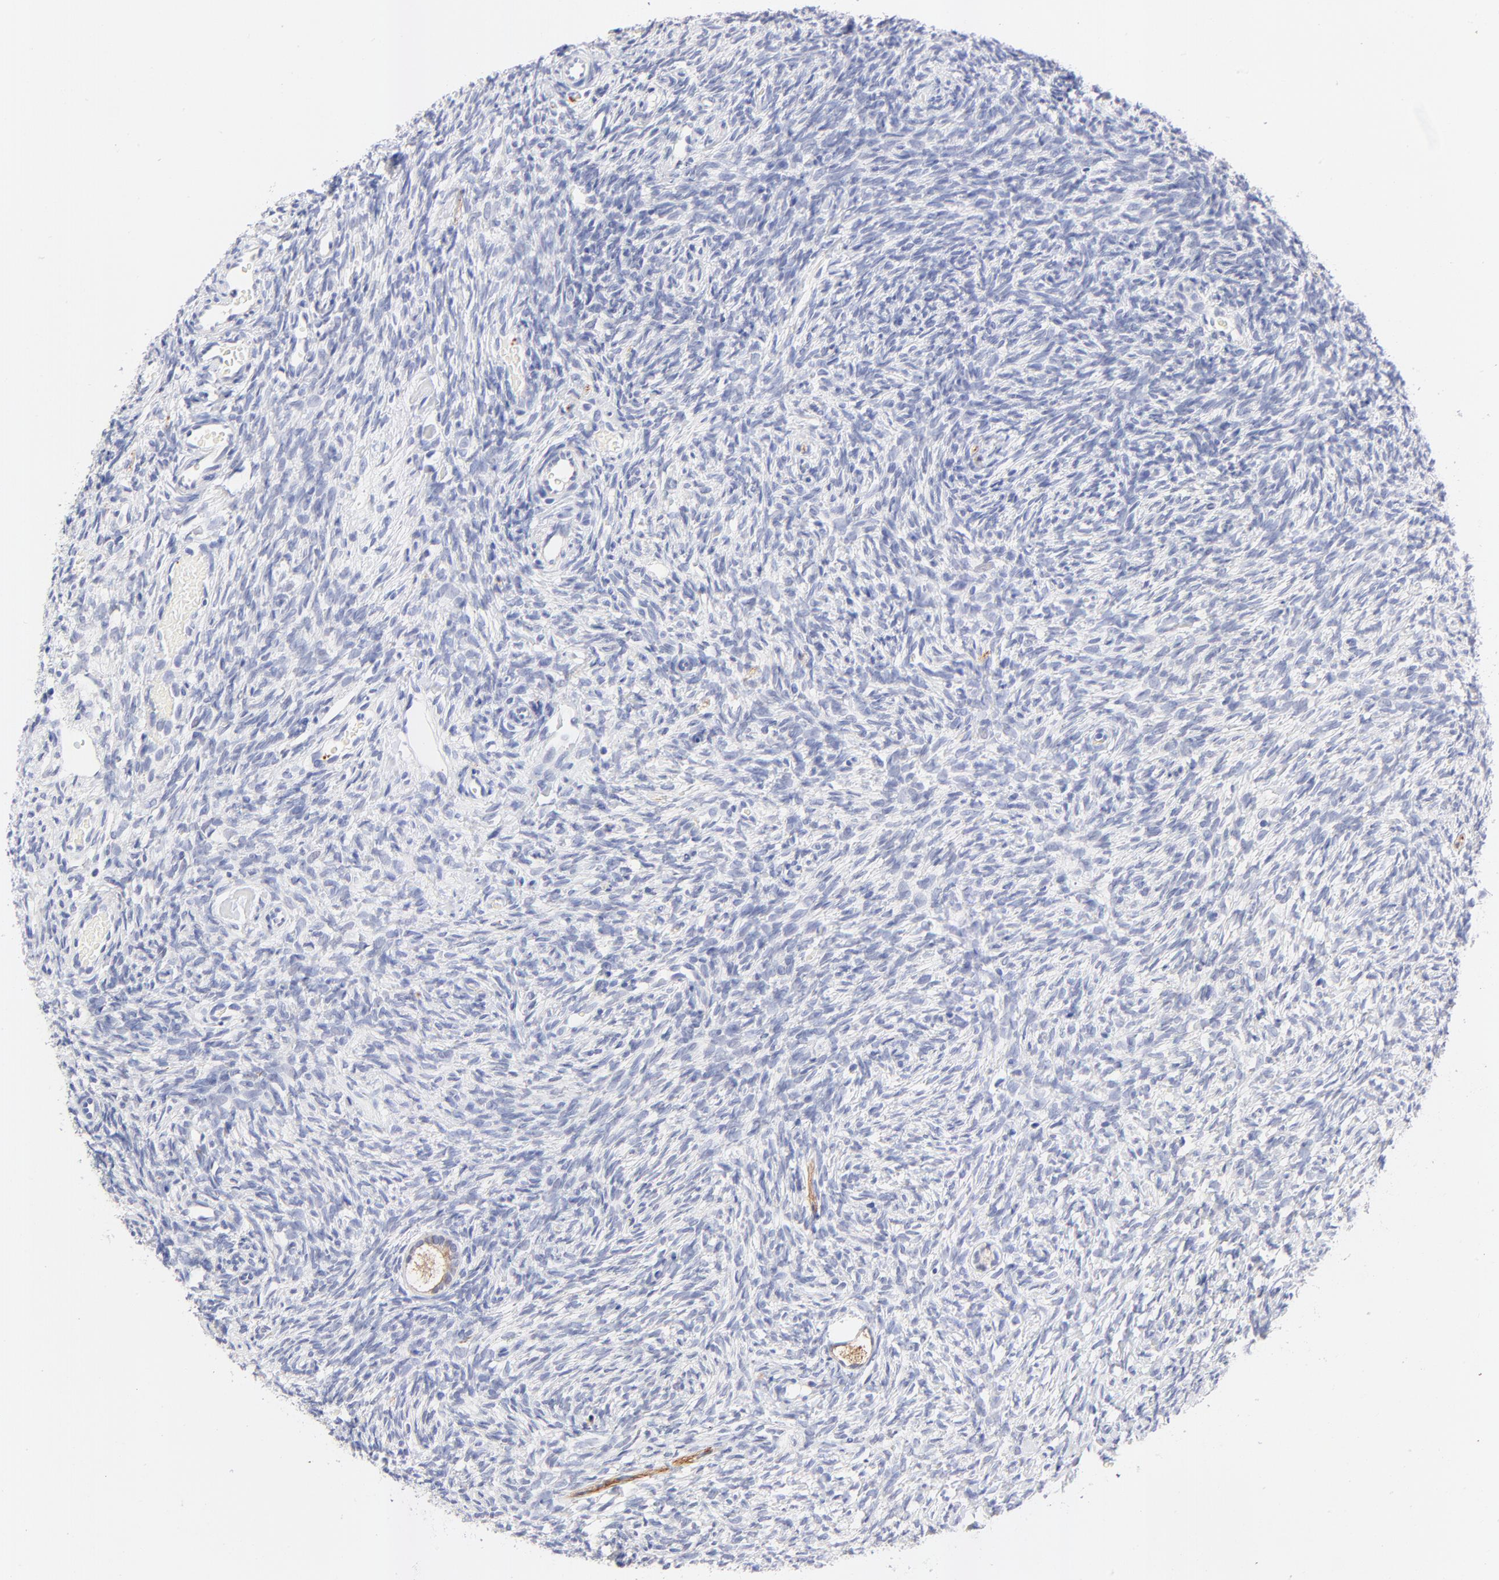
{"staining": {"intensity": "negative", "quantity": "none", "location": "none"}, "tissue": "ovary", "cell_type": "Follicle cells", "image_type": "normal", "snomed": [{"axis": "morphology", "description": "Normal tissue, NOS"}, {"axis": "topography", "description": "Ovary"}], "caption": "Histopathology image shows no significant protein expression in follicle cells of normal ovary.", "gene": "FAM117B", "patient": {"sex": "female", "age": 35}}